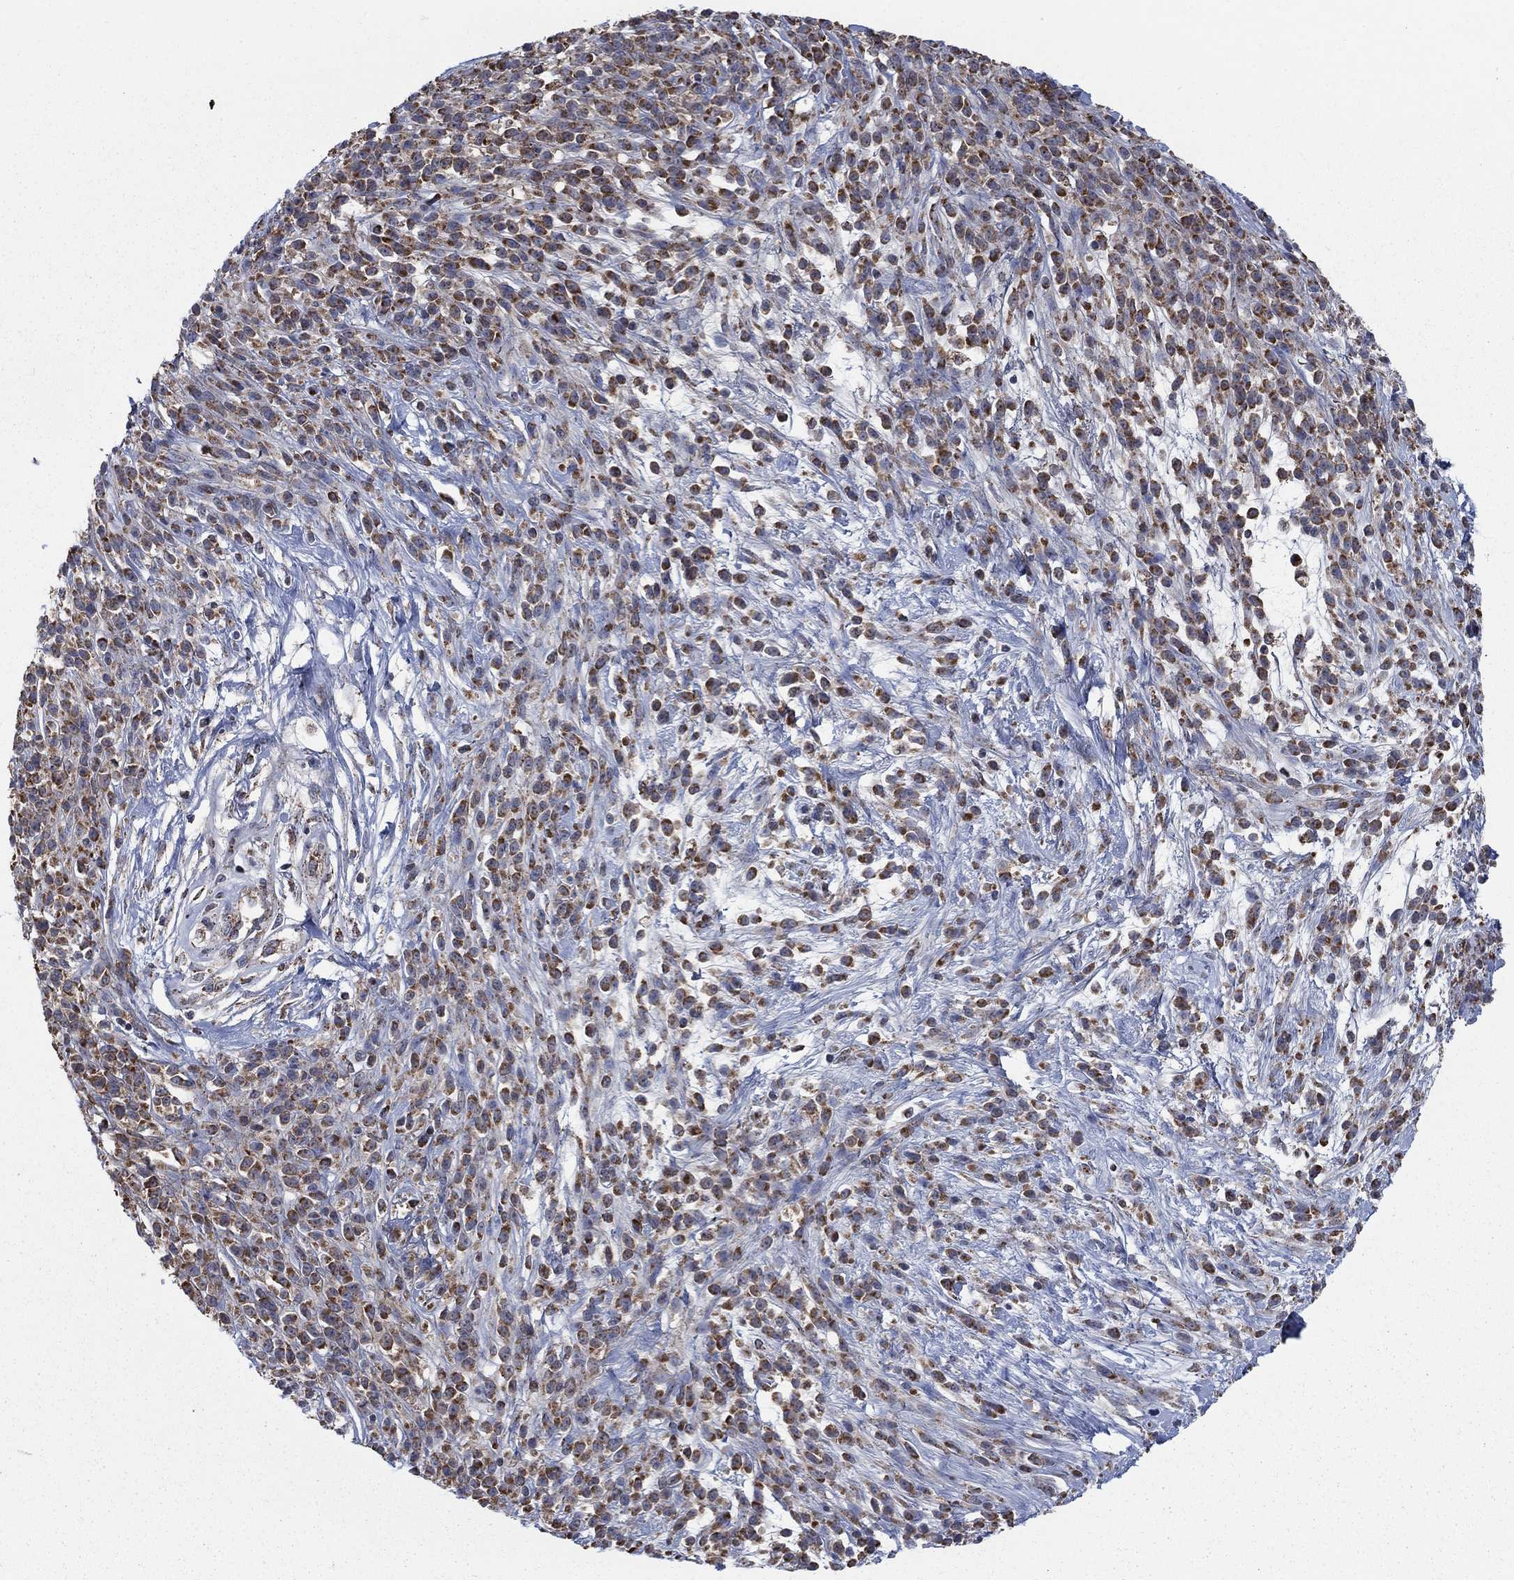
{"staining": {"intensity": "moderate", "quantity": ">75%", "location": "cytoplasmic/membranous"}, "tissue": "melanoma", "cell_type": "Tumor cells", "image_type": "cancer", "snomed": [{"axis": "morphology", "description": "Malignant melanoma, NOS"}, {"axis": "topography", "description": "Skin"}, {"axis": "topography", "description": "Skin of trunk"}], "caption": "A brown stain shows moderate cytoplasmic/membranous expression of a protein in human malignant melanoma tumor cells.", "gene": "NME7", "patient": {"sex": "male", "age": 74}}